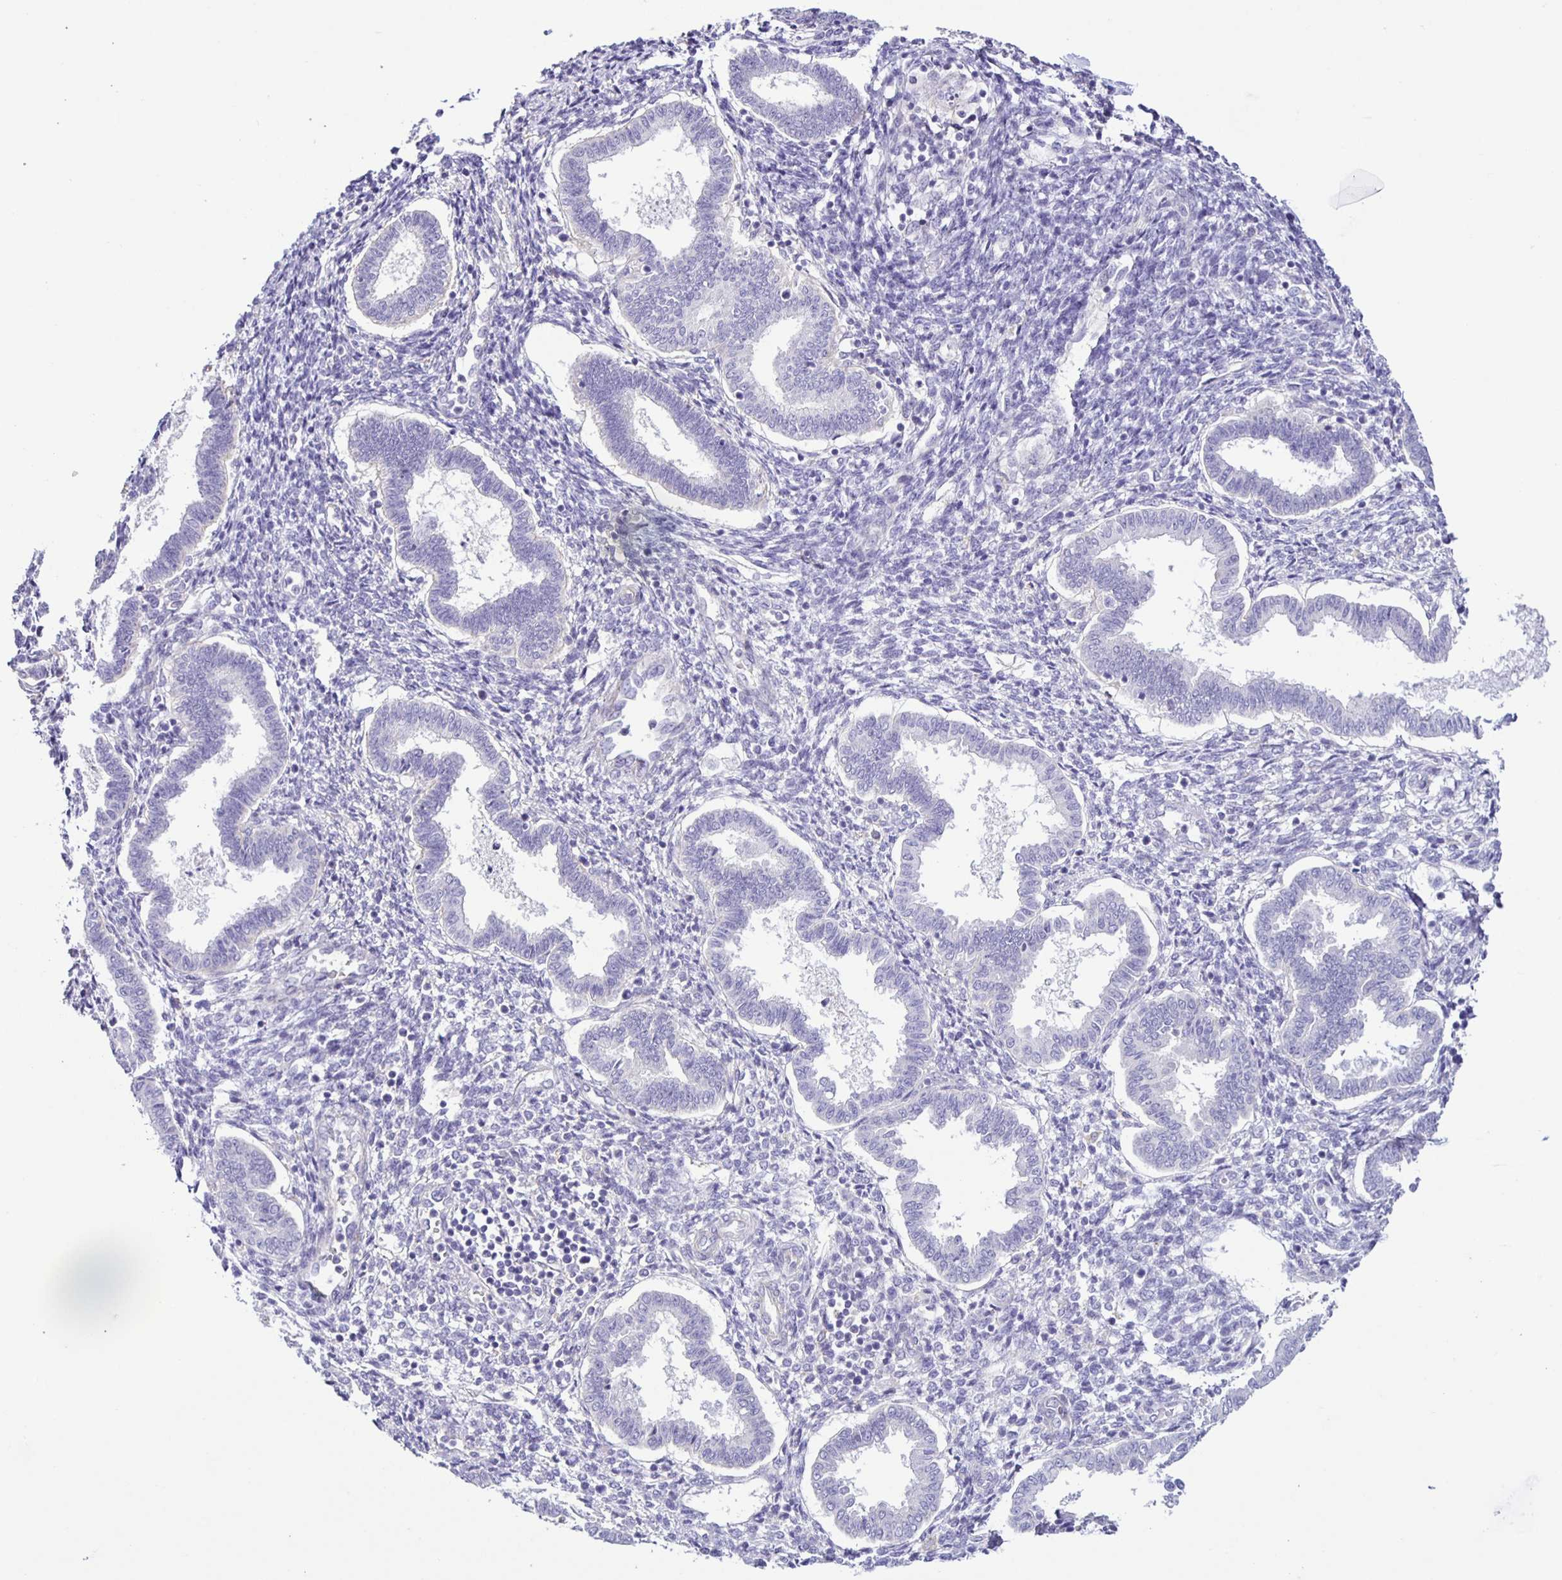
{"staining": {"intensity": "negative", "quantity": "none", "location": "none"}, "tissue": "endometrium", "cell_type": "Cells in endometrial stroma", "image_type": "normal", "snomed": [{"axis": "morphology", "description": "Normal tissue, NOS"}, {"axis": "topography", "description": "Endometrium"}], "caption": "The histopathology image displays no significant staining in cells in endometrial stroma of endometrium.", "gene": "BOLL", "patient": {"sex": "female", "age": 24}}